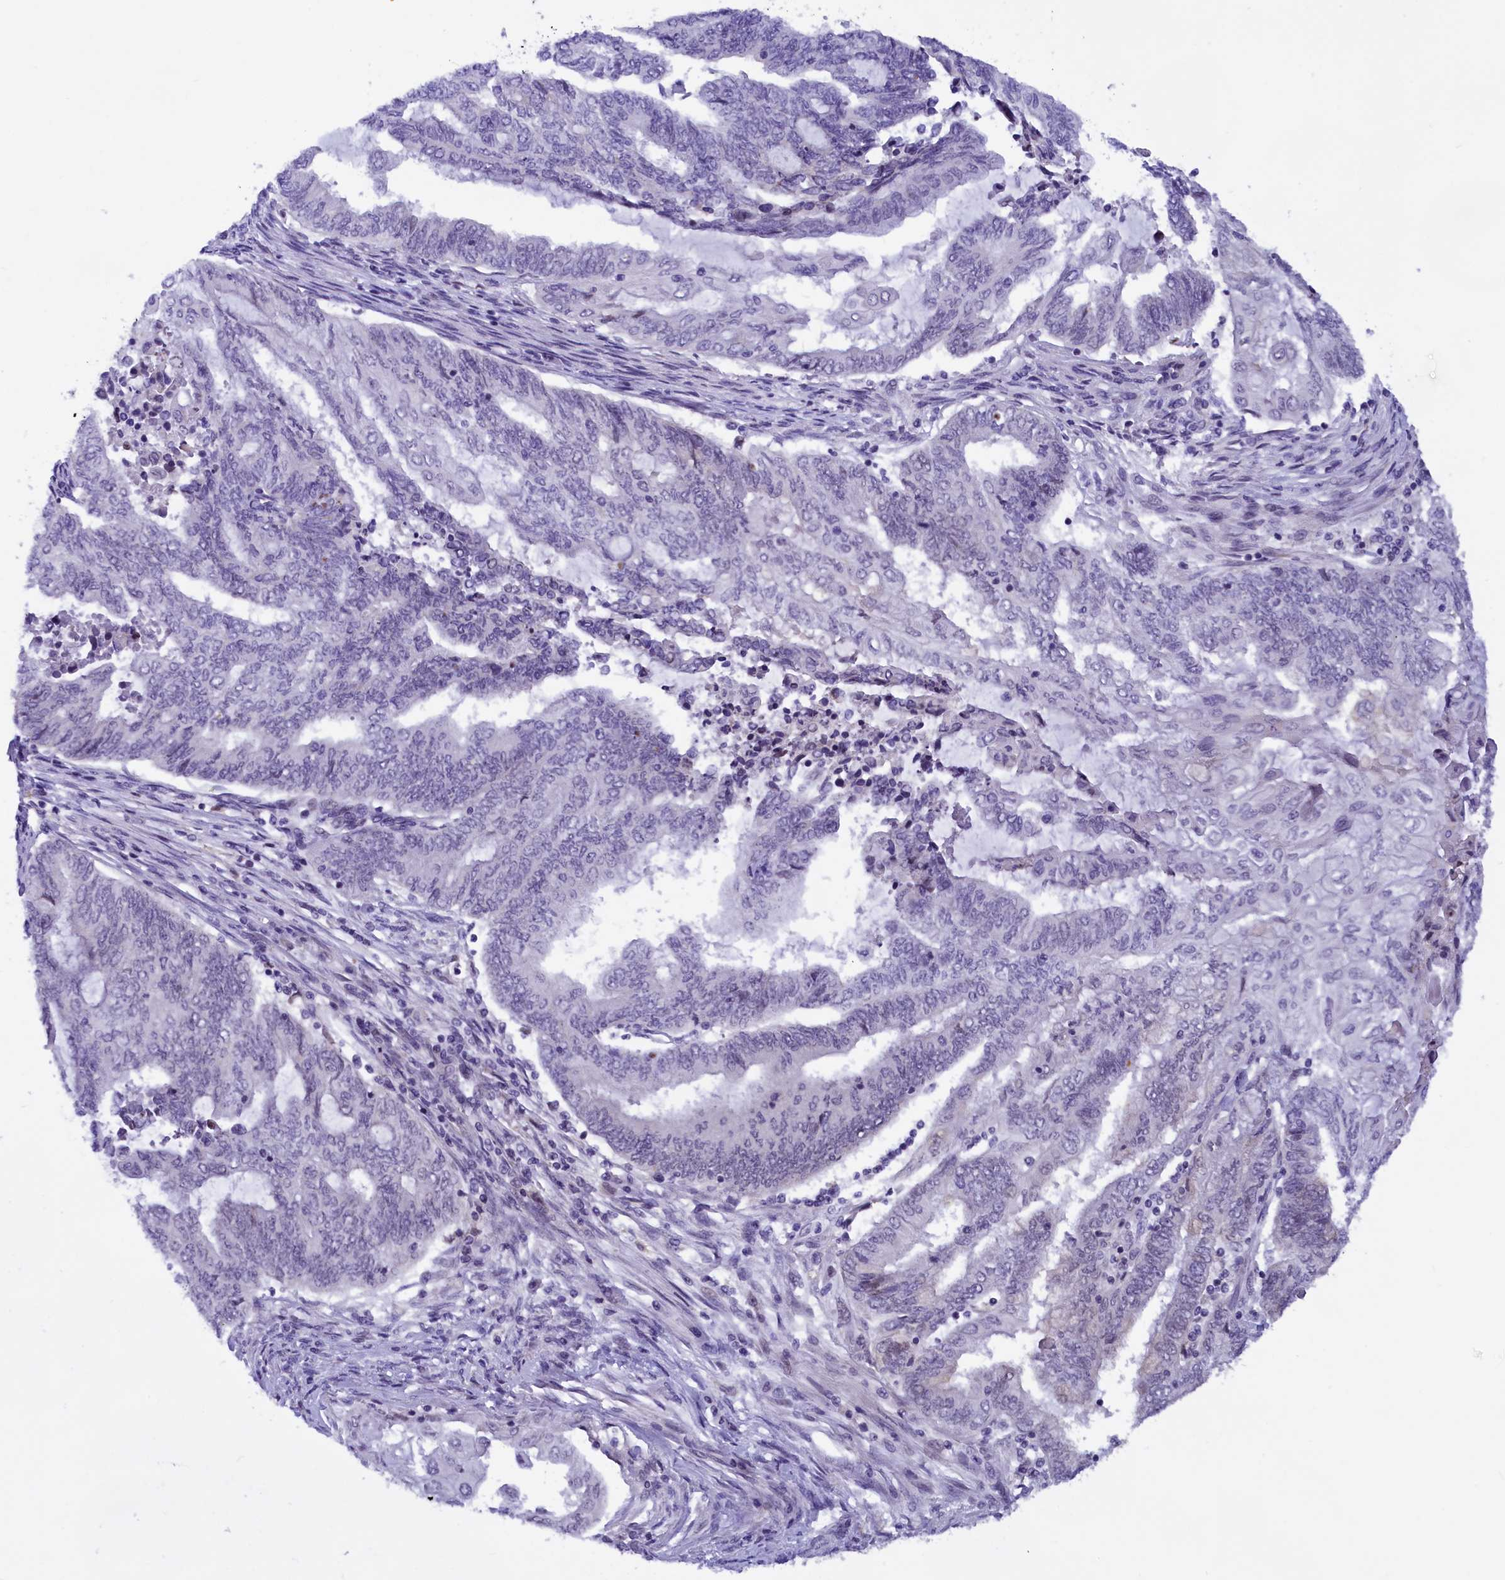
{"staining": {"intensity": "weak", "quantity": "25%-75%", "location": "nuclear"}, "tissue": "endometrial cancer", "cell_type": "Tumor cells", "image_type": "cancer", "snomed": [{"axis": "morphology", "description": "Adenocarcinoma, NOS"}, {"axis": "topography", "description": "Uterus"}, {"axis": "topography", "description": "Endometrium"}], "caption": "Endometrial adenocarcinoma tissue displays weak nuclear expression in approximately 25%-75% of tumor cells", "gene": "CDYL2", "patient": {"sex": "female", "age": 70}}